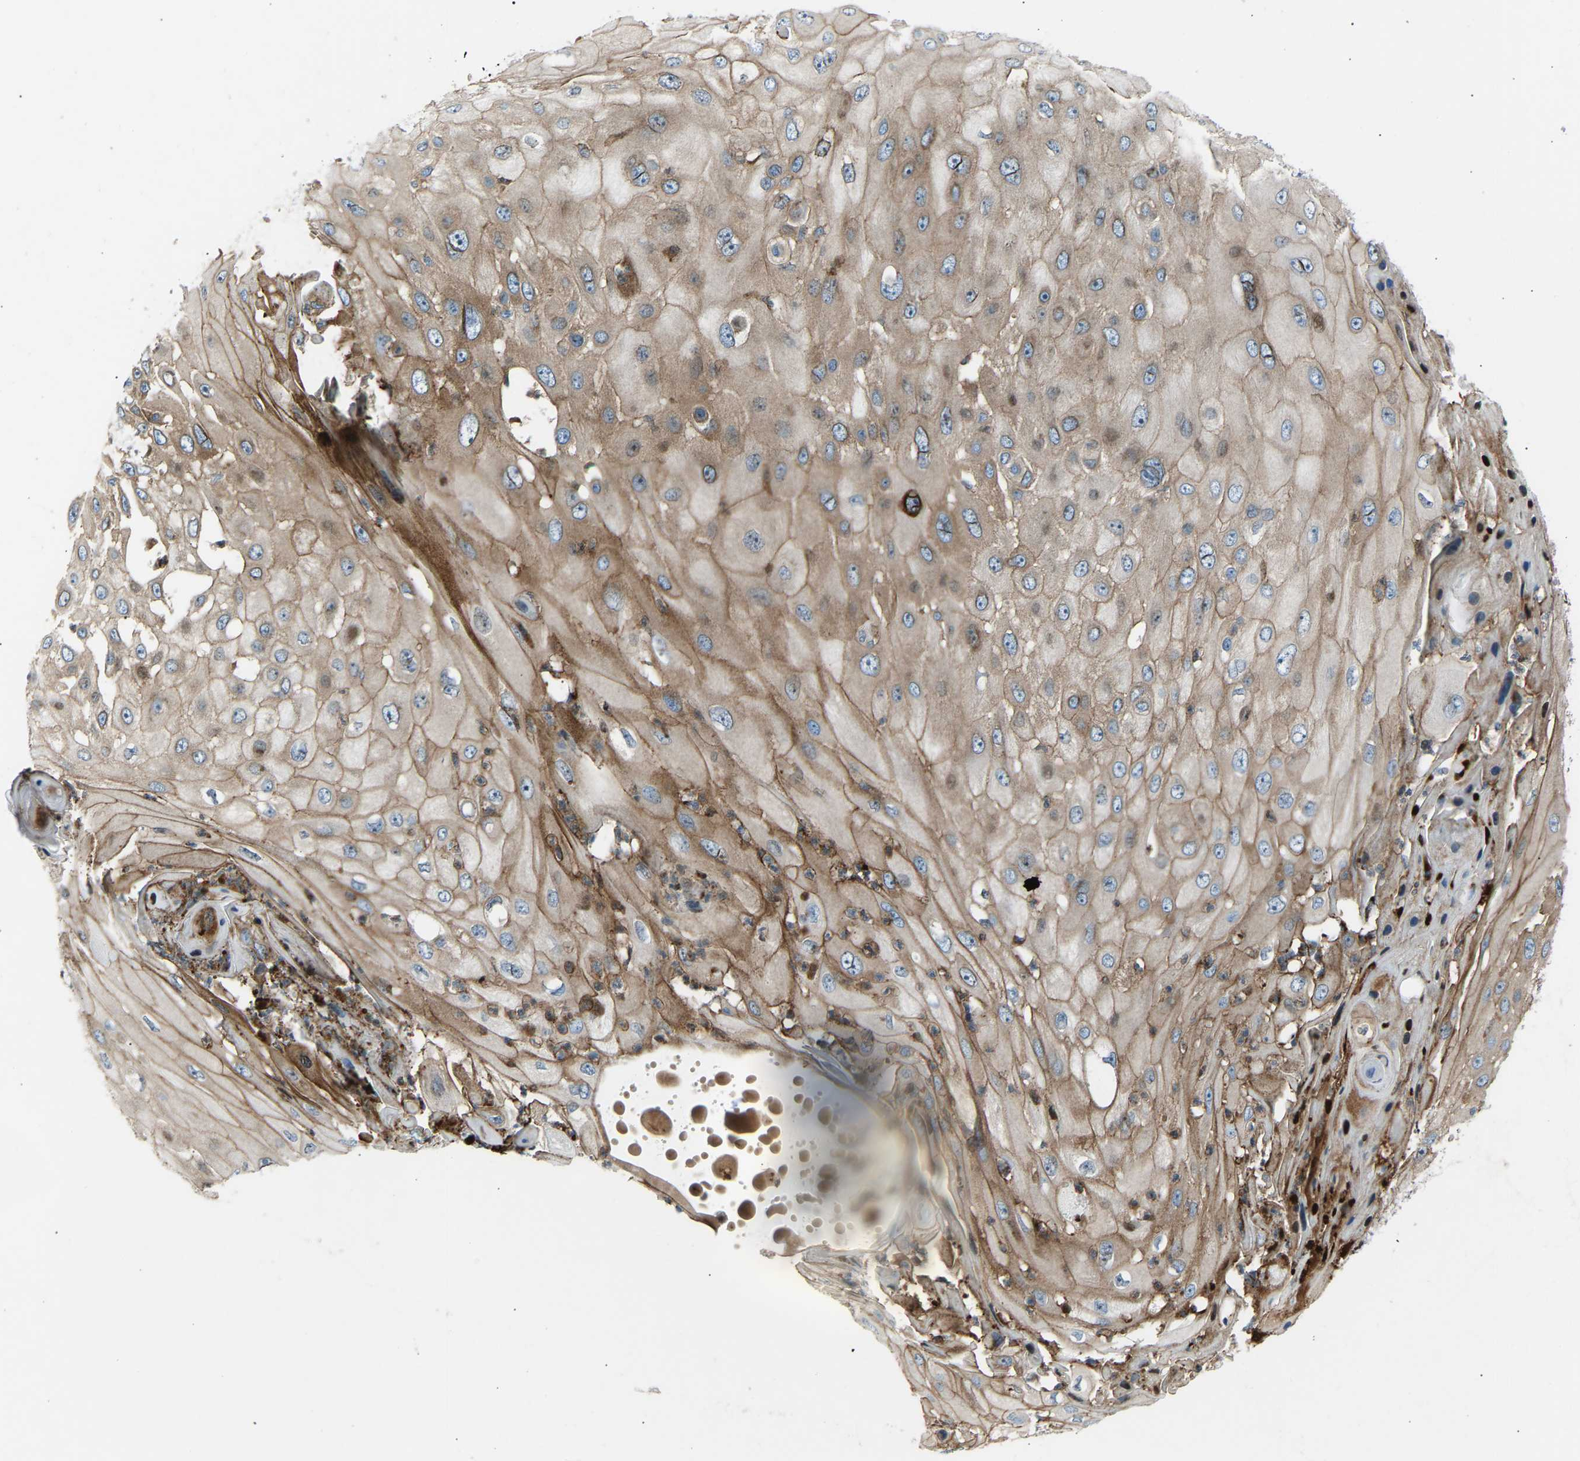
{"staining": {"intensity": "moderate", "quantity": ">75%", "location": "cytoplasmic/membranous"}, "tissue": "skin cancer", "cell_type": "Tumor cells", "image_type": "cancer", "snomed": [{"axis": "morphology", "description": "Squamous cell carcinoma, NOS"}, {"axis": "topography", "description": "Skin"}], "caption": "DAB (3,3'-diaminobenzidine) immunohistochemical staining of squamous cell carcinoma (skin) shows moderate cytoplasmic/membranous protein expression in about >75% of tumor cells.", "gene": "VPS41", "patient": {"sex": "female", "age": 44}}